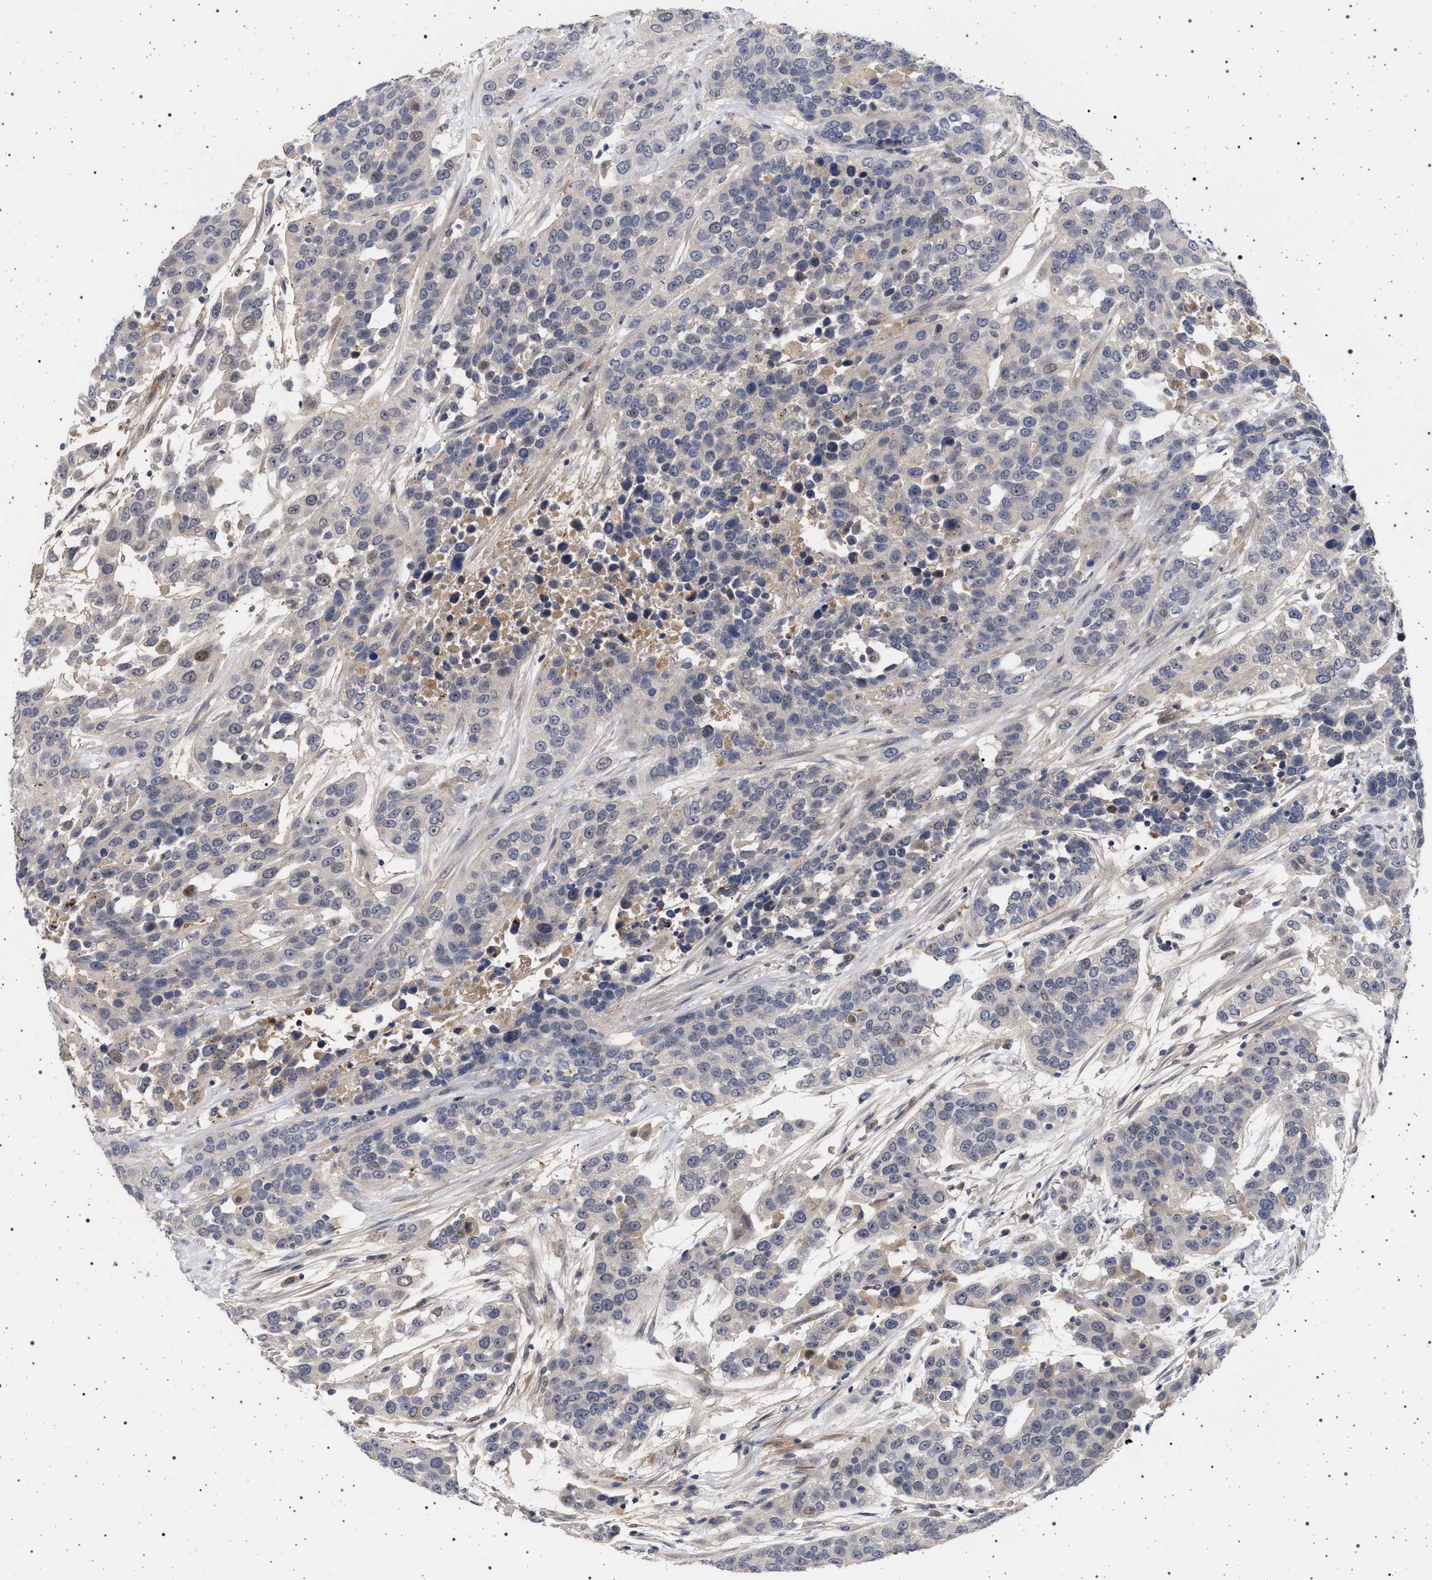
{"staining": {"intensity": "negative", "quantity": "none", "location": "none"}, "tissue": "urothelial cancer", "cell_type": "Tumor cells", "image_type": "cancer", "snomed": [{"axis": "morphology", "description": "Urothelial carcinoma, High grade"}, {"axis": "topography", "description": "Urinary bladder"}], "caption": "This is an immunohistochemistry histopathology image of human urothelial carcinoma (high-grade). There is no staining in tumor cells.", "gene": "RBM48", "patient": {"sex": "female", "age": 80}}